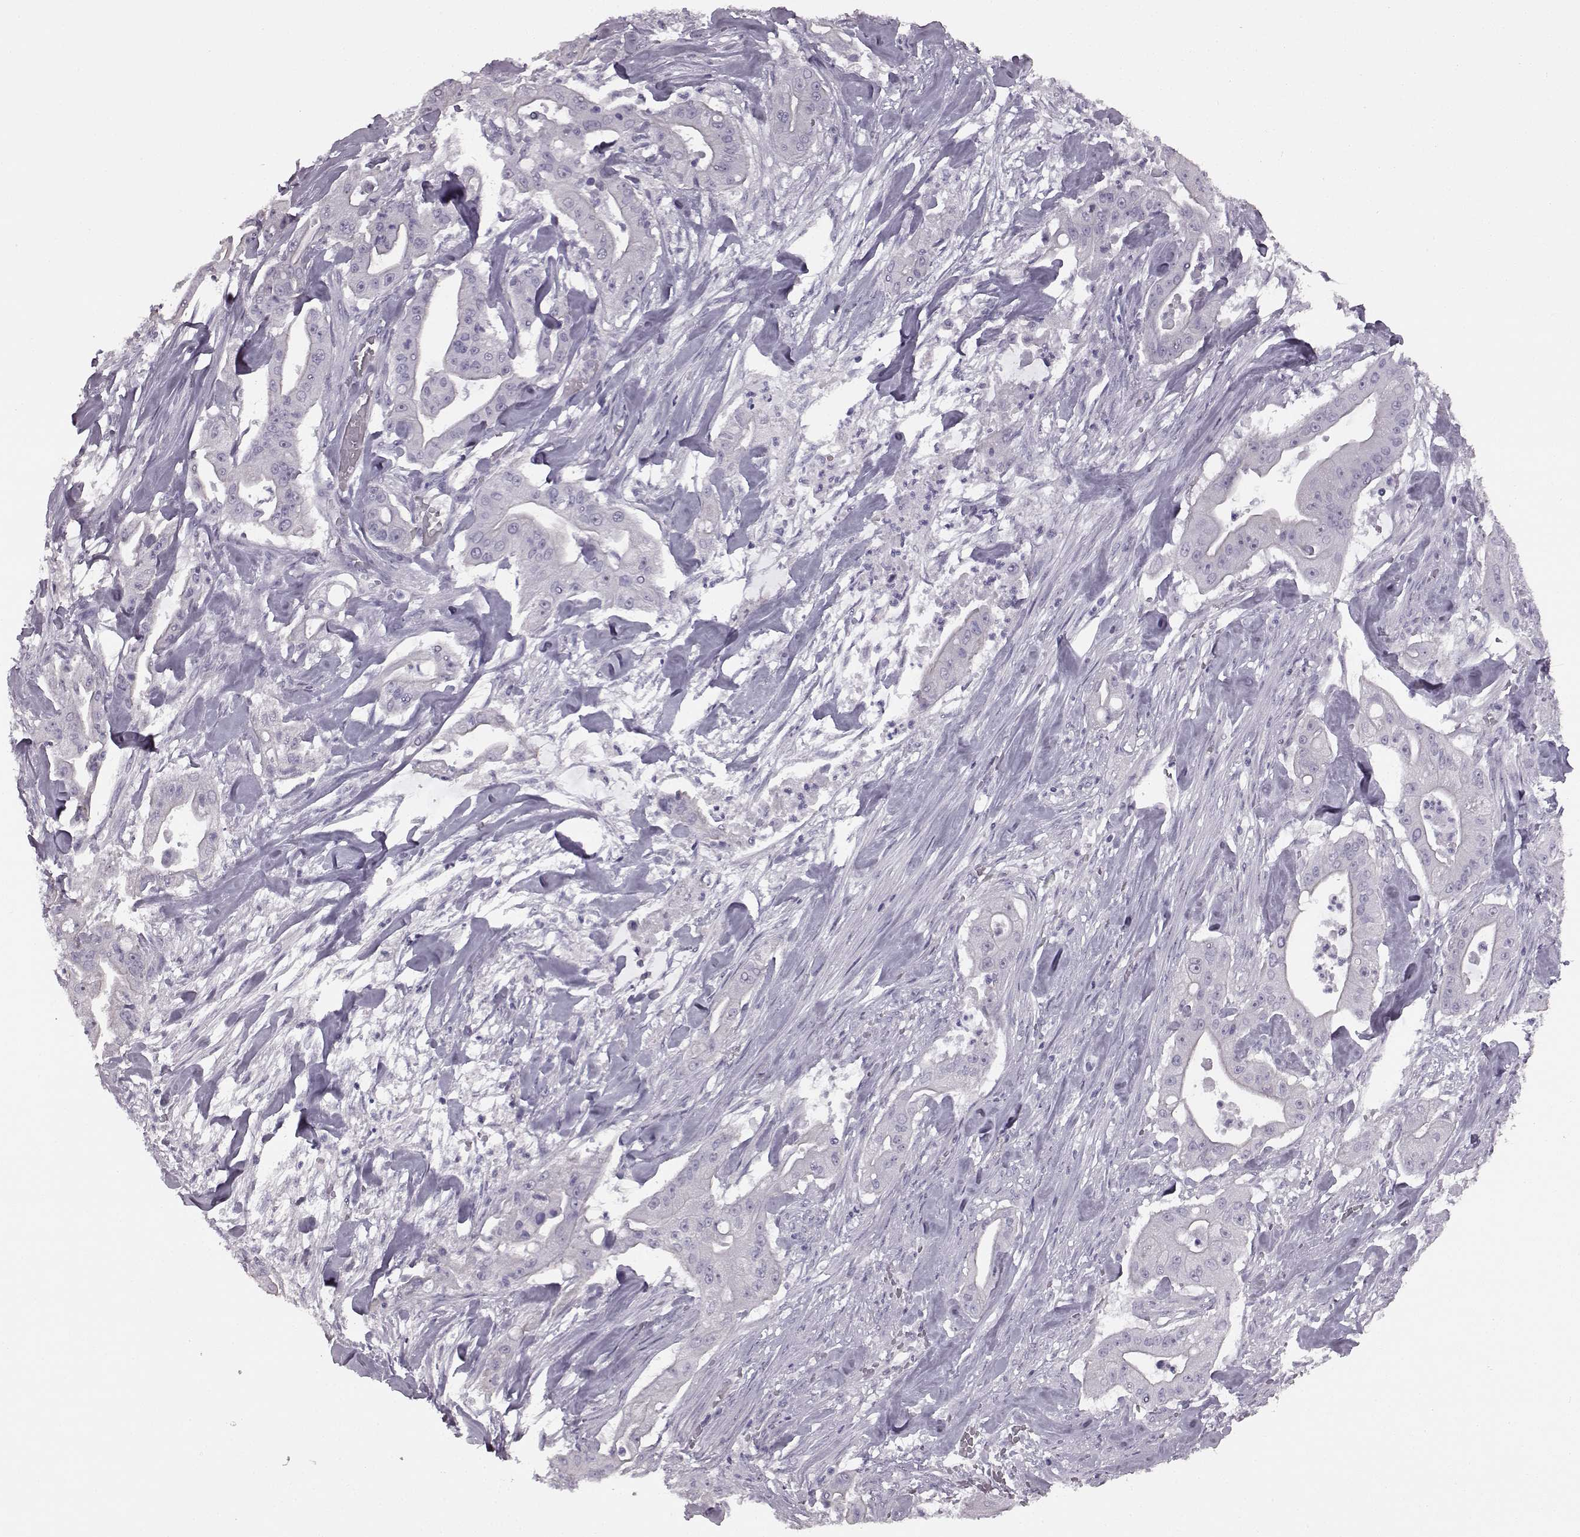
{"staining": {"intensity": "negative", "quantity": "none", "location": "none"}, "tissue": "pancreatic cancer", "cell_type": "Tumor cells", "image_type": "cancer", "snomed": [{"axis": "morphology", "description": "Normal tissue, NOS"}, {"axis": "morphology", "description": "Inflammation, NOS"}, {"axis": "morphology", "description": "Adenocarcinoma, NOS"}, {"axis": "topography", "description": "Pancreas"}], "caption": "Immunohistochemistry (IHC) of adenocarcinoma (pancreatic) exhibits no positivity in tumor cells.", "gene": "PRPH2", "patient": {"sex": "male", "age": 57}}